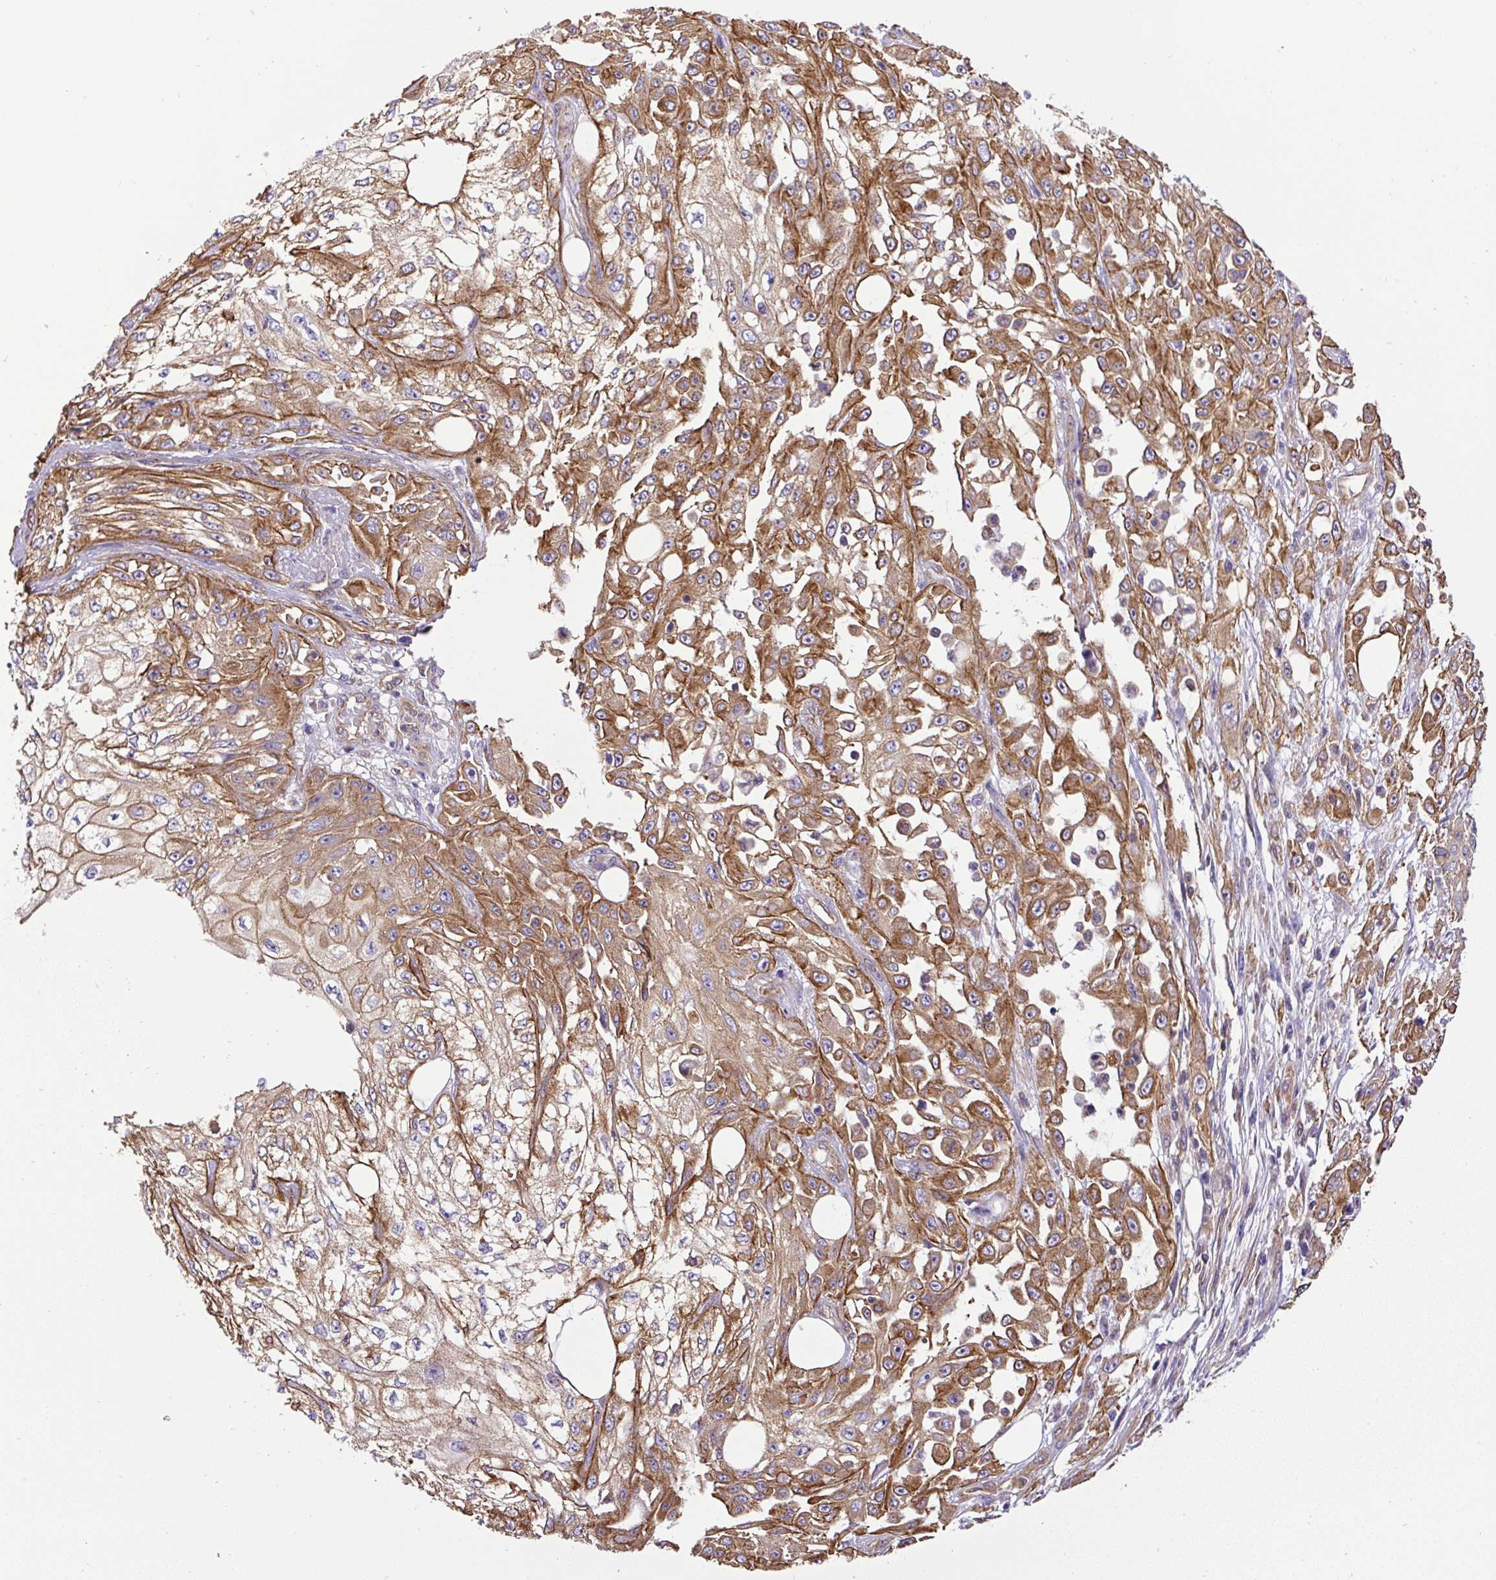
{"staining": {"intensity": "moderate", "quantity": ">75%", "location": "cytoplasmic/membranous"}, "tissue": "skin cancer", "cell_type": "Tumor cells", "image_type": "cancer", "snomed": [{"axis": "morphology", "description": "Squamous cell carcinoma, NOS"}, {"axis": "morphology", "description": "Squamous cell carcinoma, metastatic, NOS"}, {"axis": "topography", "description": "Skin"}, {"axis": "topography", "description": "Lymph node"}], "caption": "Moderate cytoplasmic/membranous protein positivity is appreciated in about >75% of tumor cells in skin squamous cell carcinoma. The staining was performed using DAB to visualize the protein expression in brown, while the nuclei were stained in blue with hematoxylin (Magnification: 20x).", "gene": "DCTN1", "patient": {"sex": "male", "age": 75}}